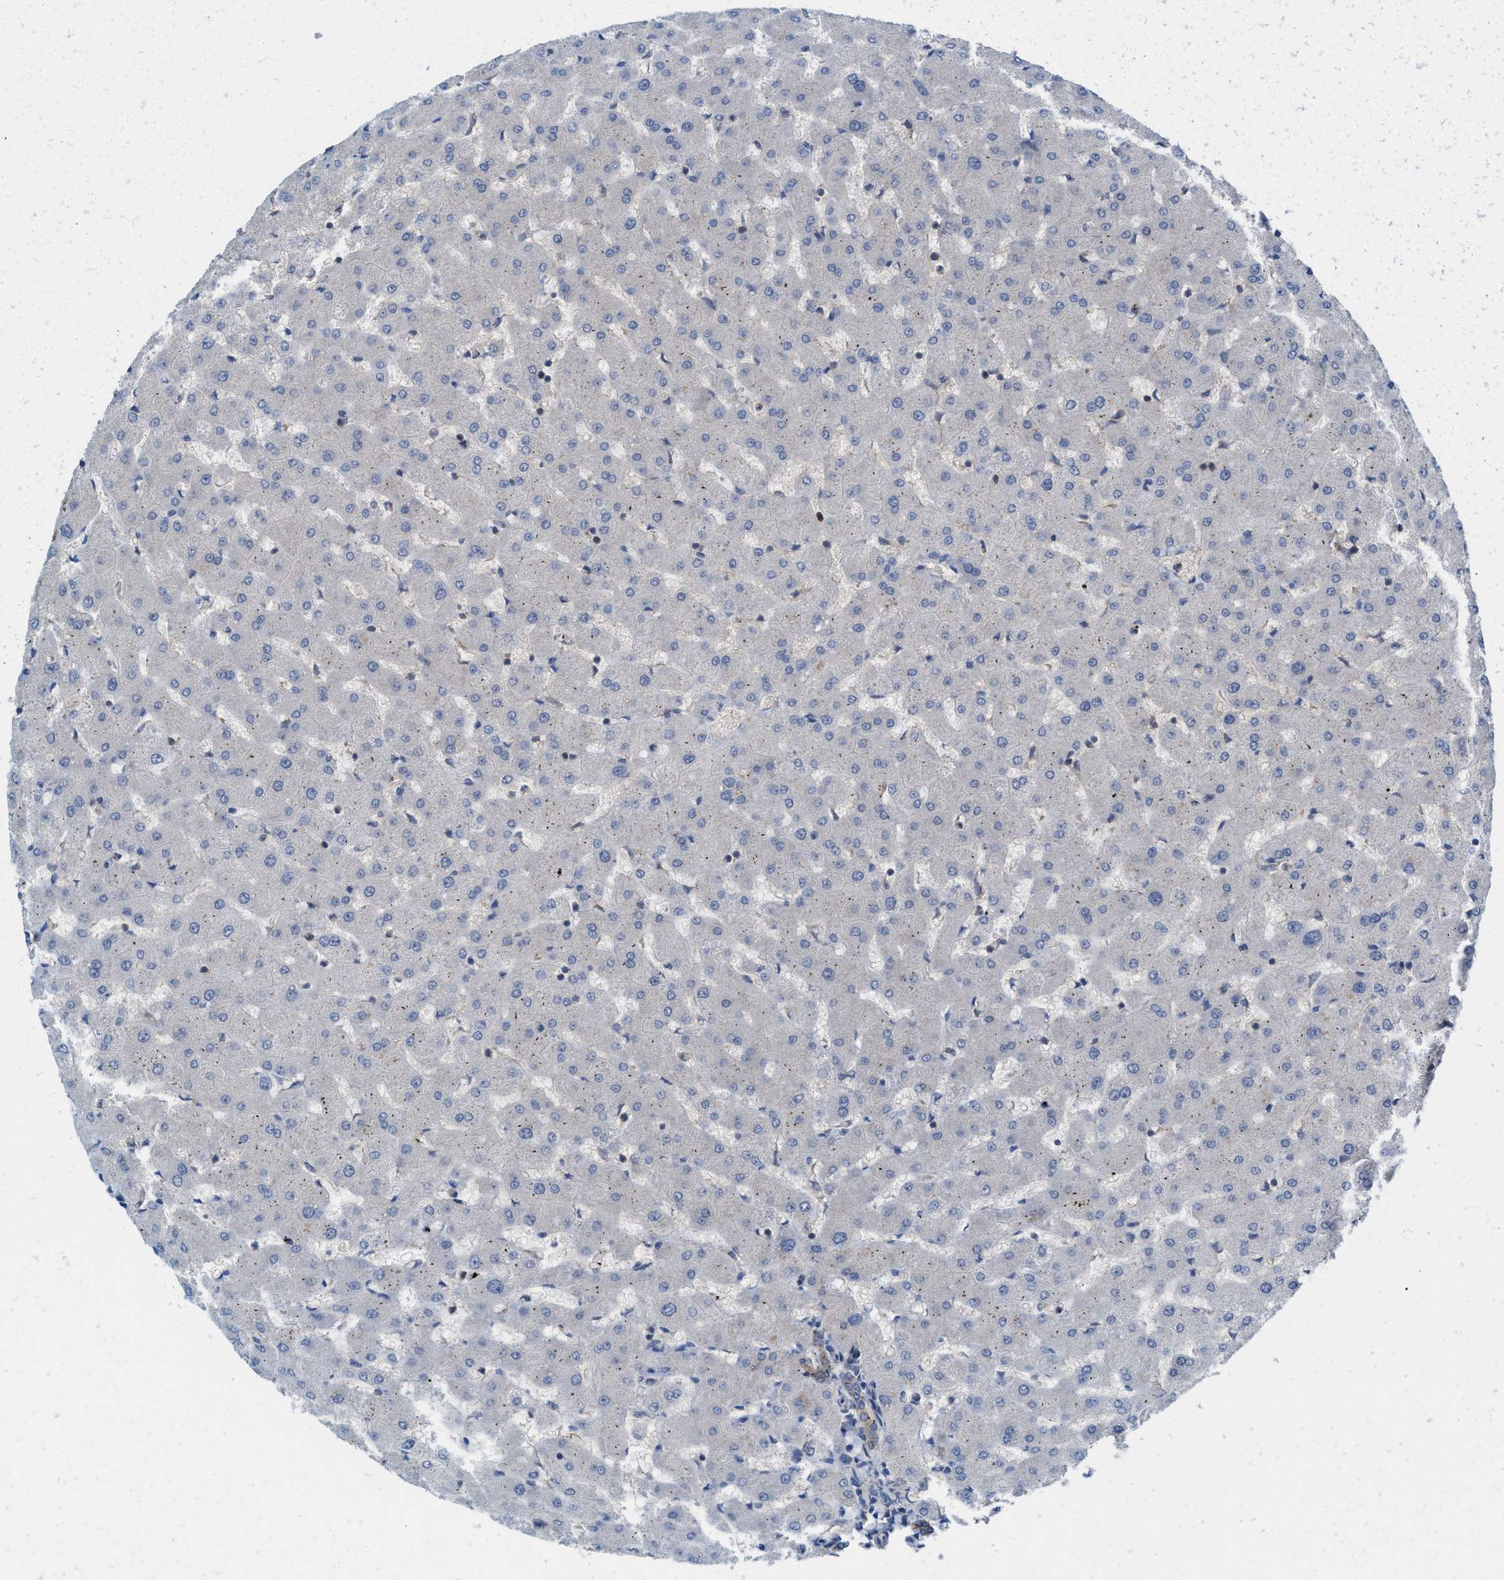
{"staining": {"intensity": "weak", "quantity": "25%-75%", "location": "cytoplasmic/membranous"}, "tissue": "liver", "cell_type": "Cholangiocytes", "image_type": "normal", "snomed": [{"axis": "morphology", "description": "Normal tissue, NOS"}, {"axis": "topography", "description": "Liver"}], "caption": "Weak cytoplasmic/membranous positivity for a protein is appreciated in approximately 25%-75% of cholangiocytes of unremarkable liver using immunohistochemistry (IHC).", "gene": "MRM1", "patient": {"sex": "female", "age": 63}}